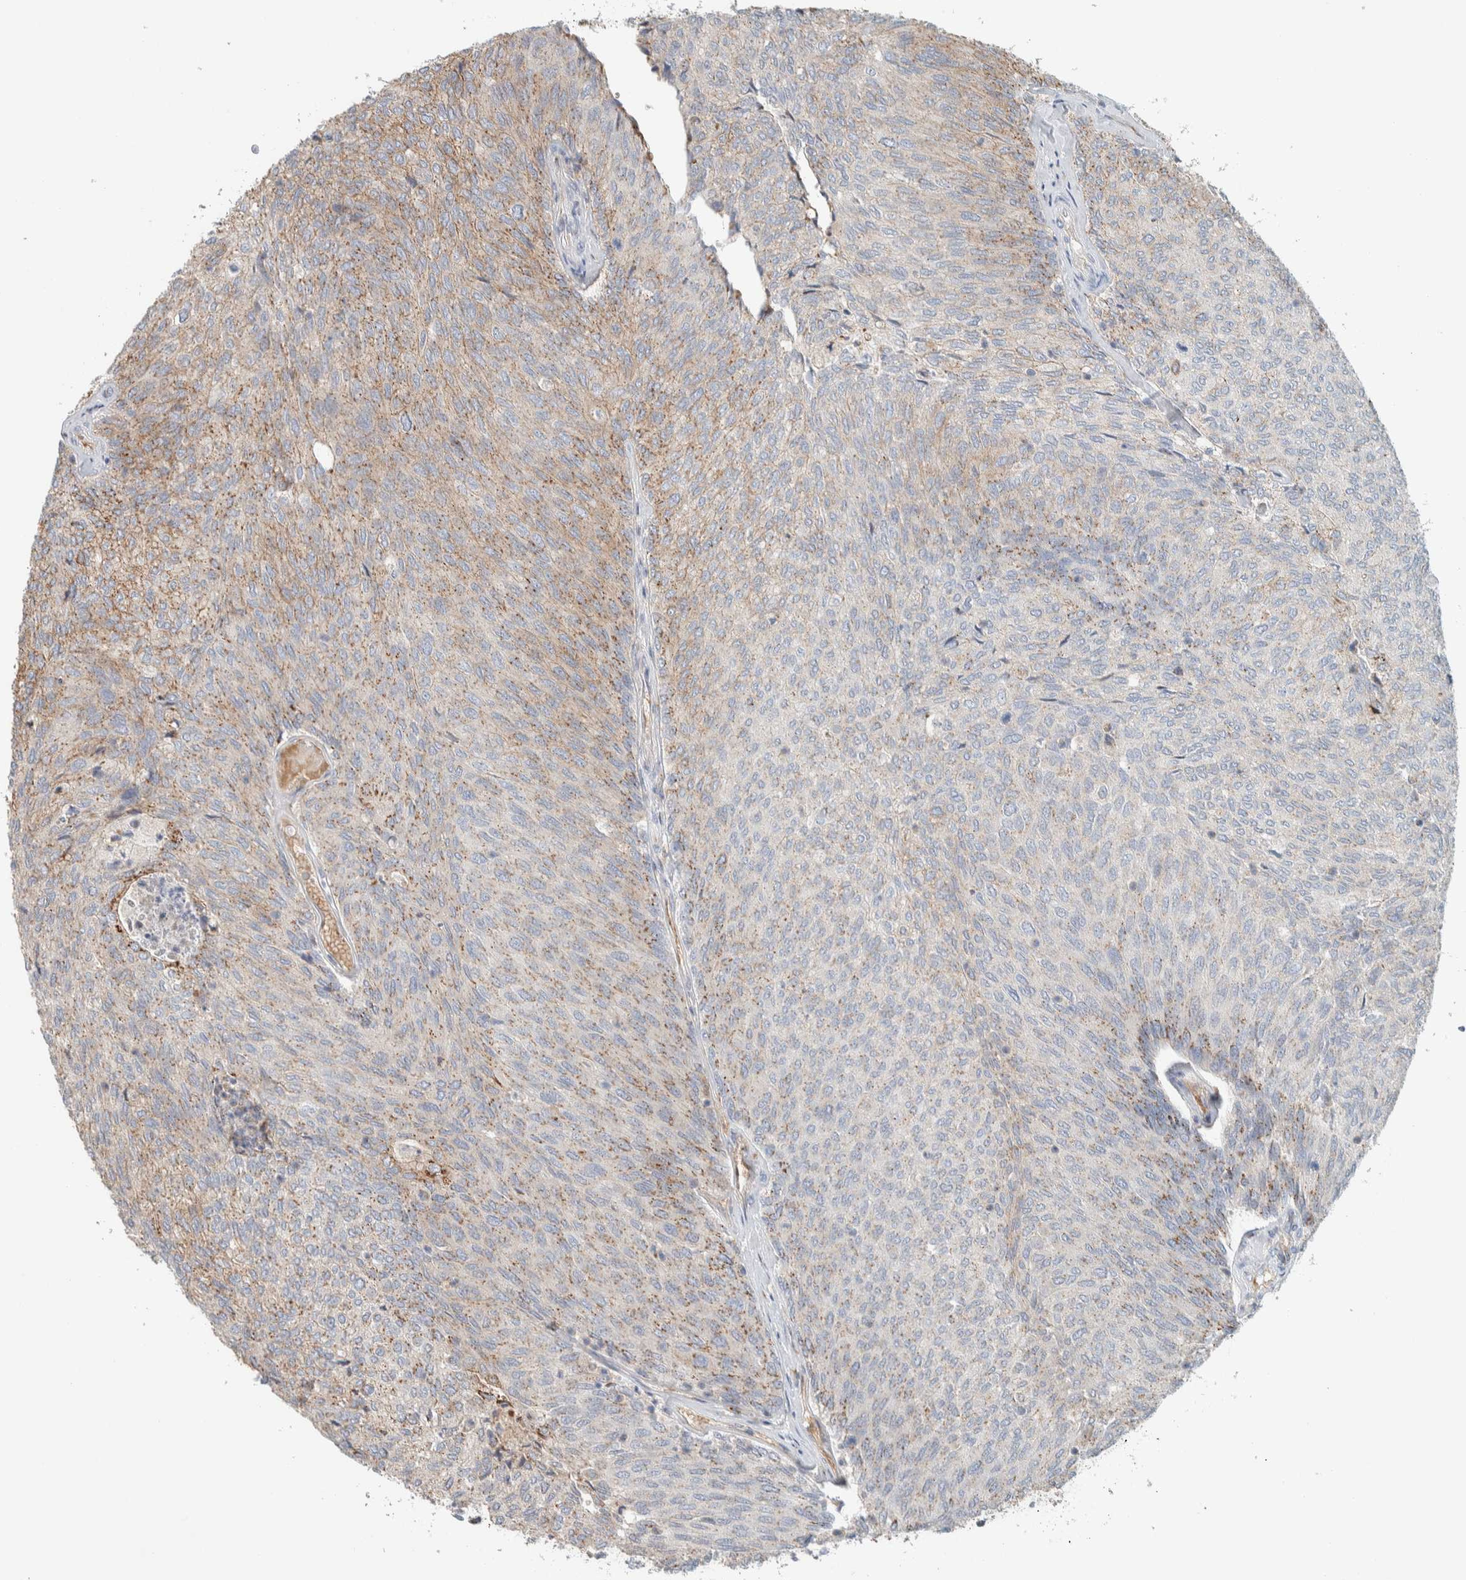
{"staining": {"intensity": "weak", "quantity": ">75%", "location": "cytoplasmic/membranous"}, "tissue": "urothelial cancer", "cell_type": "Tumor cells", "image_type": "cancer", "snomed": [{"axis": "morphology", "description": "Urothelial carcinoma, Low grade"}, {"axis": "topography", "description": "Urinary bladder"}], "caption": "Urothelial cancer was stained to show a protein in brown. There is low levels of weak cytoplasmic/membranous staining in about >75% of tumor cells.", "gene": "SLC38A10", "patient": {"sex": "female", "age": 79}}